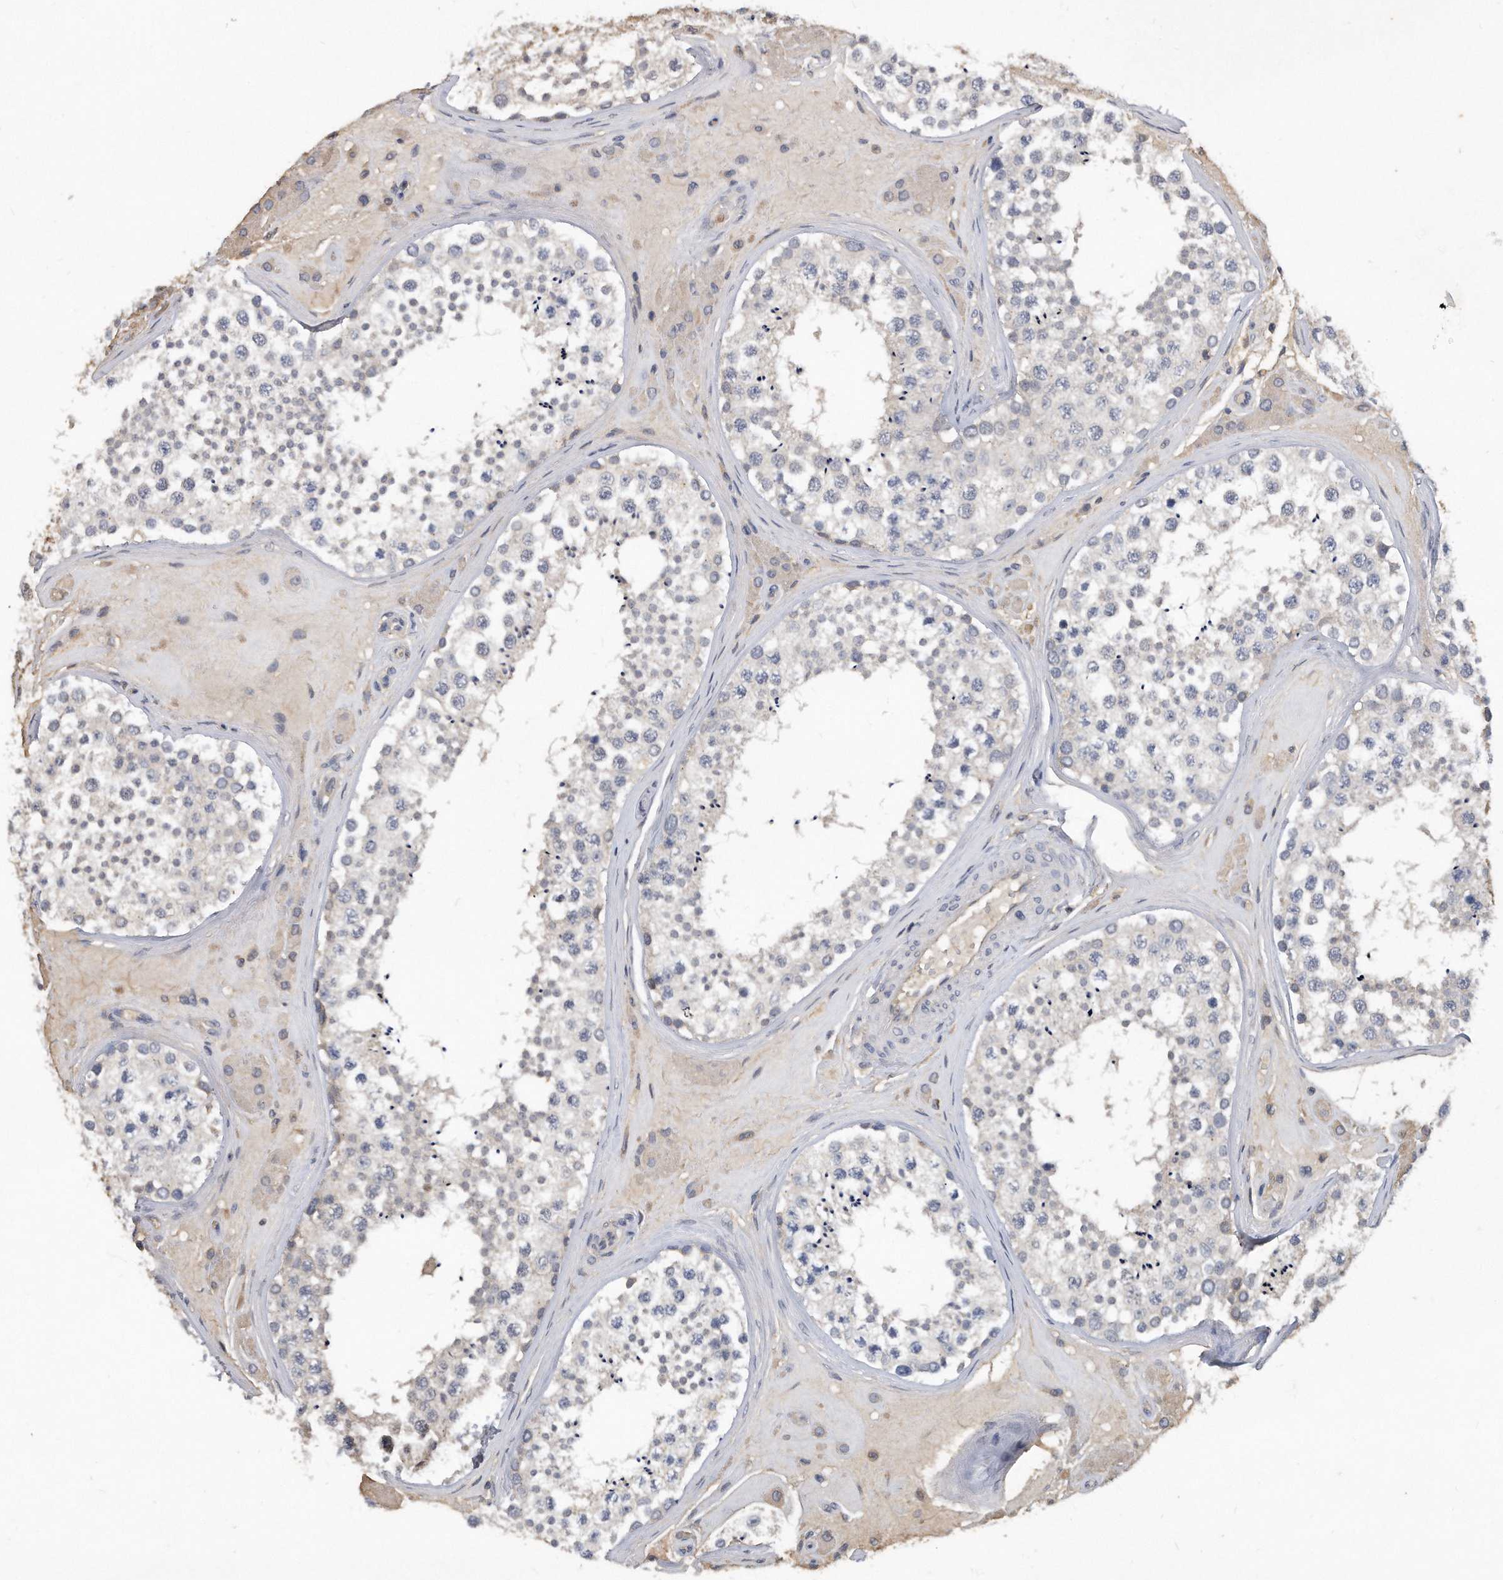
{"staining": {"intensity": "negative", "quantity": "none", "location": "none"}, "tissue": "testis", "cell_type": "Cells in seminiferous ducts", "image_type": "normal", "snomed": [{"axis": "morphology", "description": "Normal tissue, NOS"}, {"axis": "topography", "description": "Testis"}], "caption": "This is an IHC micrograph of unremarkable human testis. There is no positivity in cells in seminiferous ducts.", "gene": "HOMER3", "patient": {"sex": "male", "age": 46}}